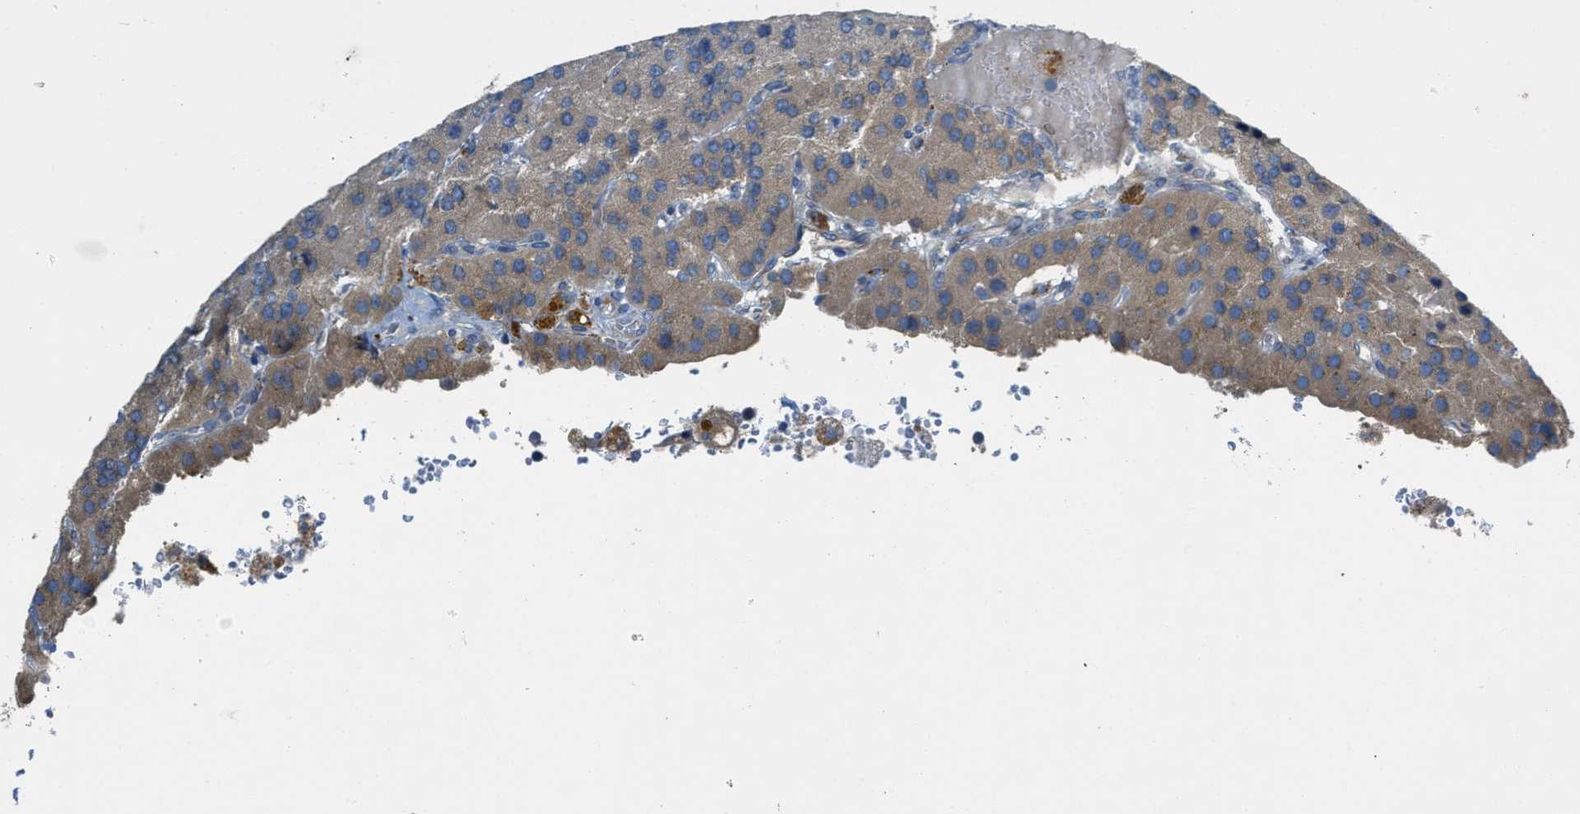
{"staining": {"intensity": "weak", "quantity": "<25%", "location": "cytoplasmic/membranous"}, "tissue": "parathyroid gland", "cell_type": "Glandular cells", "image_type": "normal", "snomed": [{"axis": "morphology", "description": "Normal tissue, NOS"}, {"axis": "morphology", "description": "Adenoma, NOS"}, {"axis": "topography", "description": "Parathyroid gland"}], "caption": "Immunohistochemistry of unremarkable parathyroid gland exhibits no positivity in glandular cells.", "gene": "KLHDC10", "patient": {"sex": "female", "age": 86}}